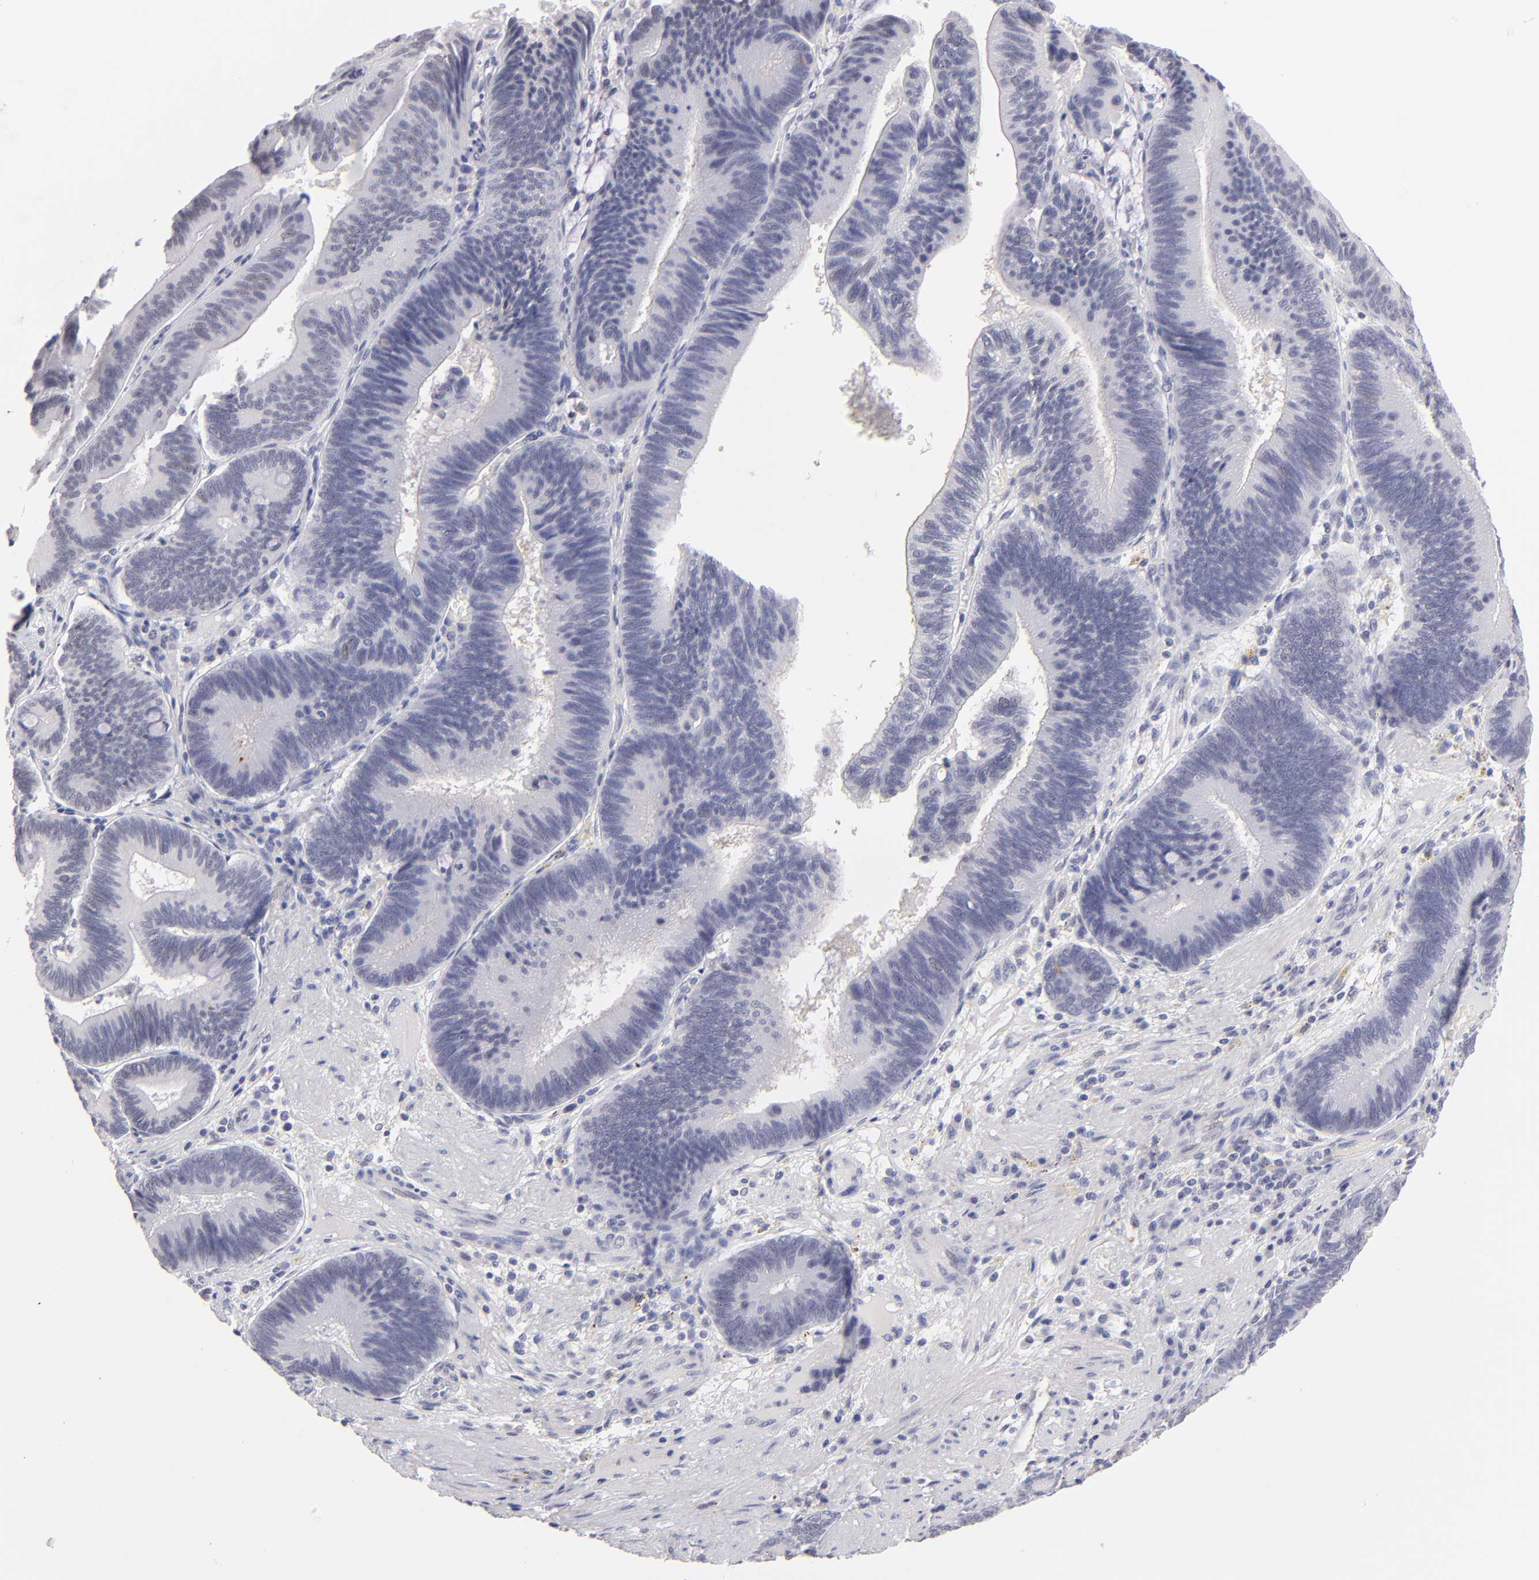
{"staining": {"intensity": "weak", "quantity": "25%-75%", "location": "nuclear"}, "tissue": "pancreatic cancer", "cell_type": "Tumor cells", "image_type": "cancer", "snomed": [{"axis": "morphology", "description": "Adenocarcinoma, NOS"}, {"axis": "topography", "description": "Pancreas"}], "caption": "High-power microscopy captured an IHC histopathology image of pancreatic cancer, revealing weak nuclear positivity in about 25%-75% of tumor cells. Nuclei are stained in blue.", "gene": "TEX11", "patient": {"sex": "male", "age": 82}}